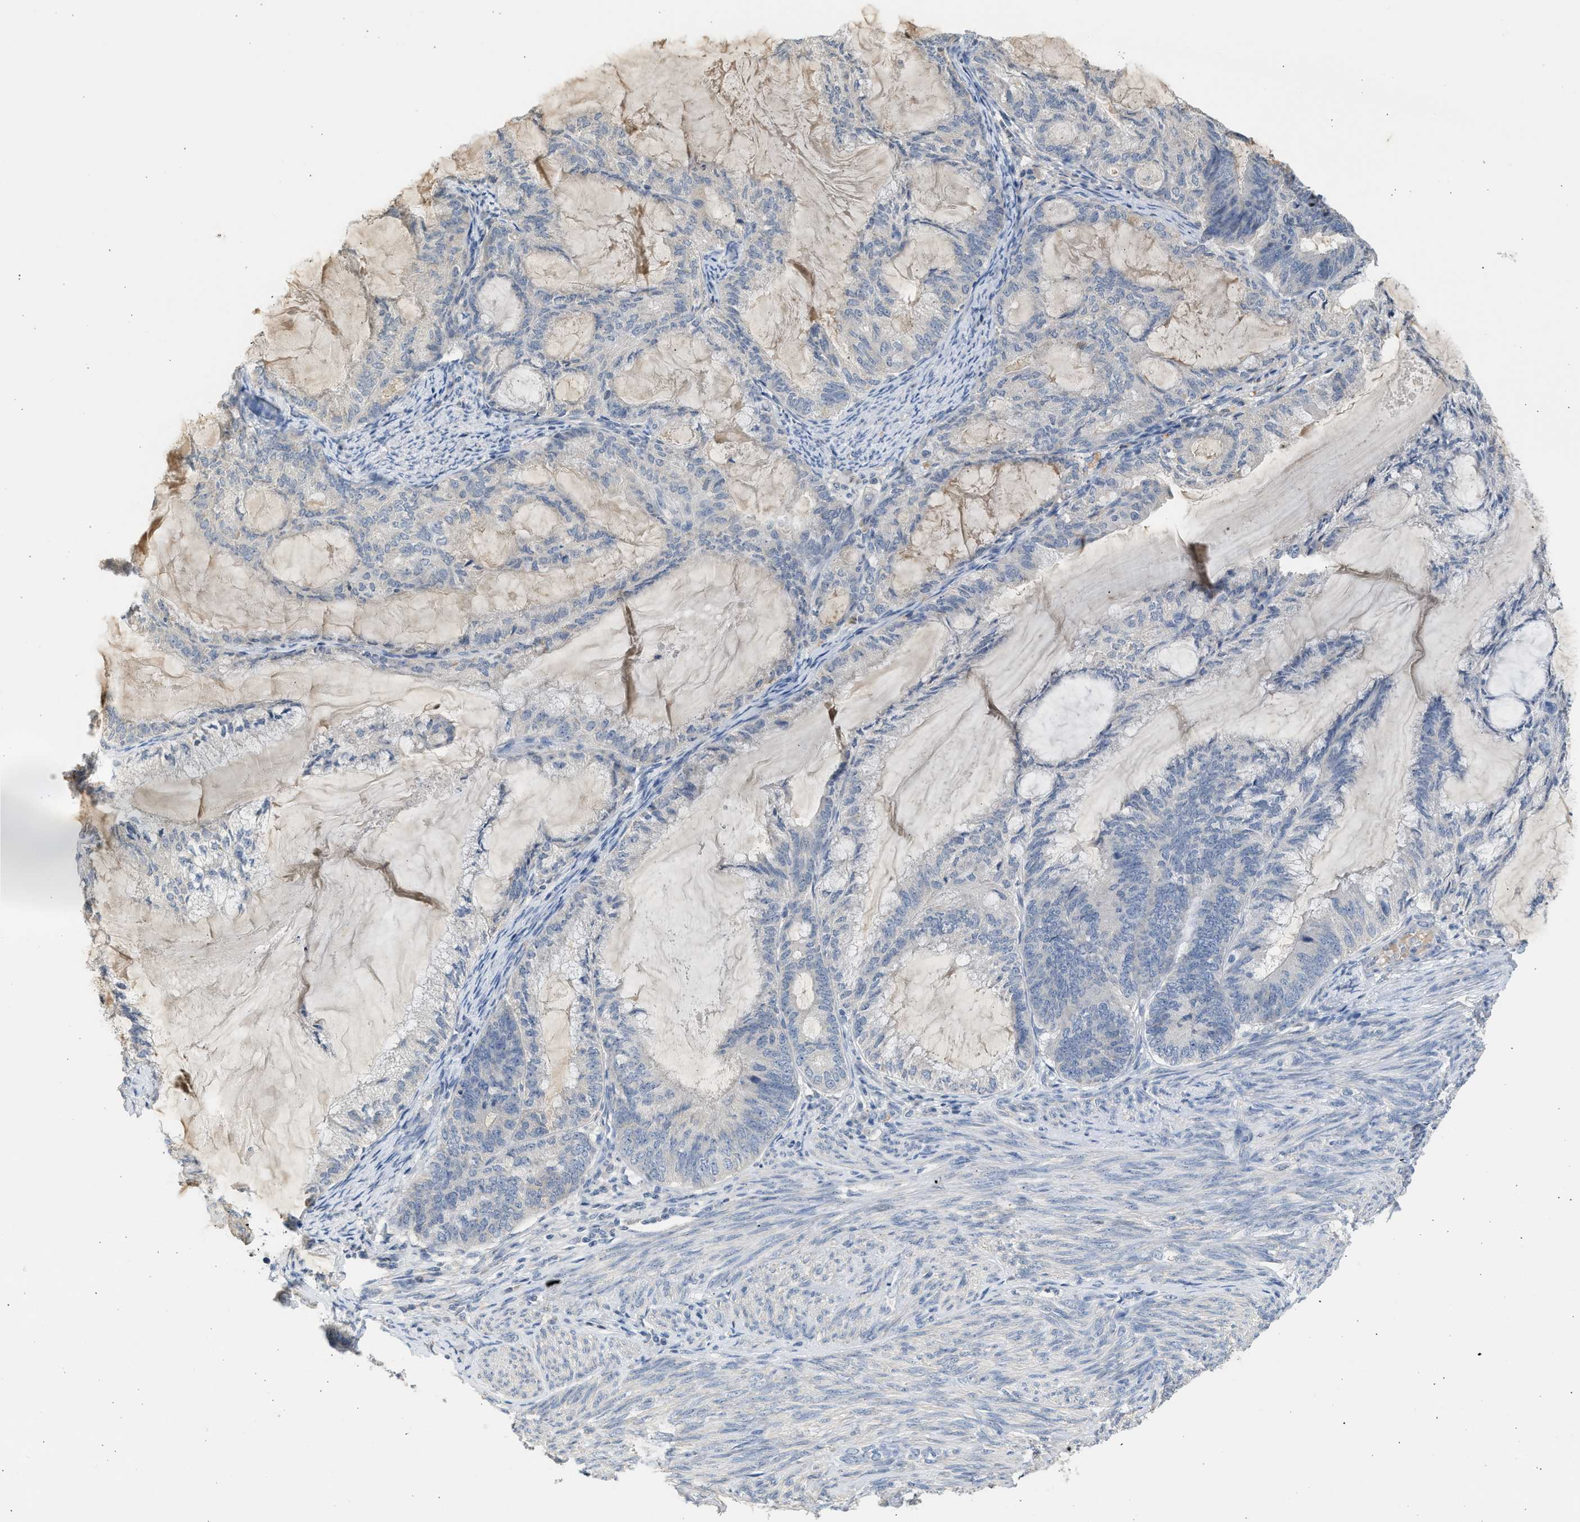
{"staining": {"intensity": "negative", "quantity": "none", "location": "none"}, "tissue": "endometrial cancer", "cell_type": "Tumor cells", "image_type": "cancer", "snomed": [{"axis": "morphology", "description": "Adenocarcinoma, NOS"}, {"axis": "topography", "description": "Endometrium"}], "caption": "IHC micrograph of human endometrial cancer stained for a protein (brown), which exhibits no staining in tumor cells.", "gene": "SULT2A1", "patient": {"sex": "female", "age": 86}}